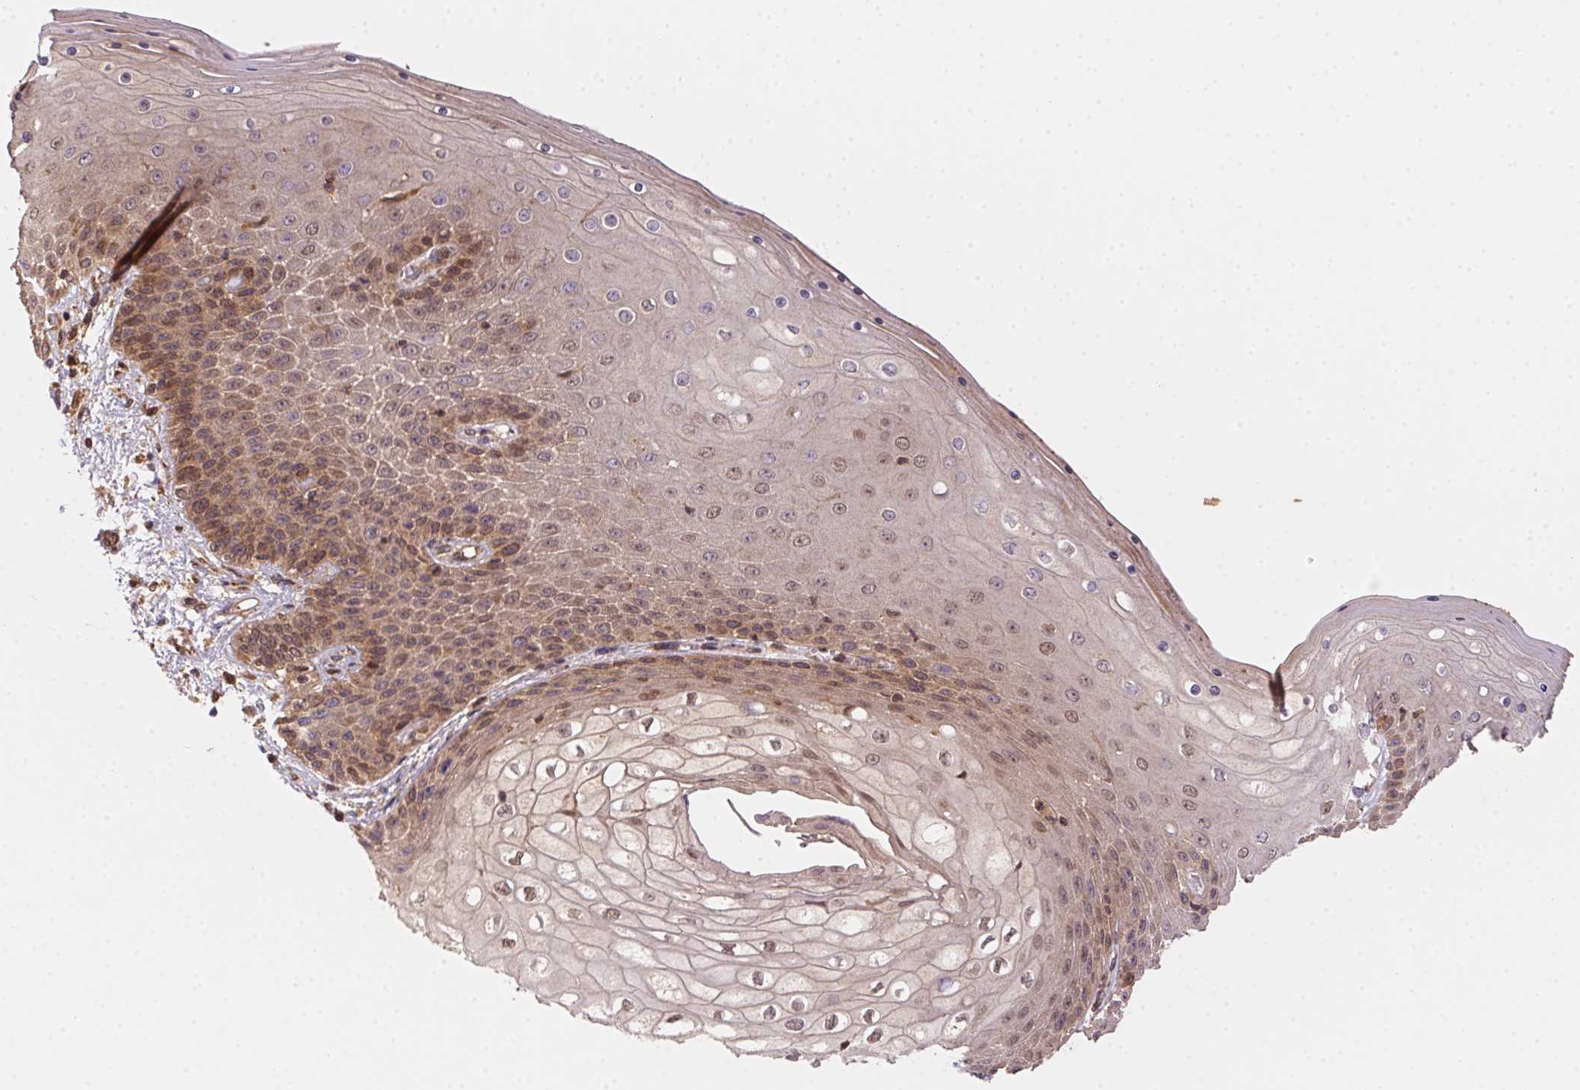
{"staining": {"intensity": "moderate", "quantity": ">75%", "location": "cytoplasmic/membranous,nuclear"}, "tissue": "skin", "cell_type": "Epidermal cells", "image_type": "normal", "snomed": [{"axis": "morphology", "description": "Normal tissue, NOS"}, {"axis": "topography", "description": "Anal"}], "caption": "The immunohistochemical stain highlights moderate cytoplasmic/membranous,nuclear positivity in epidermal cells of normal skin. The staining was performed using DAB (3,3'-diaminobenzidine) to visualize the protein expression in brown, while the nuclei were stained in blue with hematoxylin (Magnification: 20x).", "gene": "MEX3D", "patient": {"sex": "female", "age": 46}}